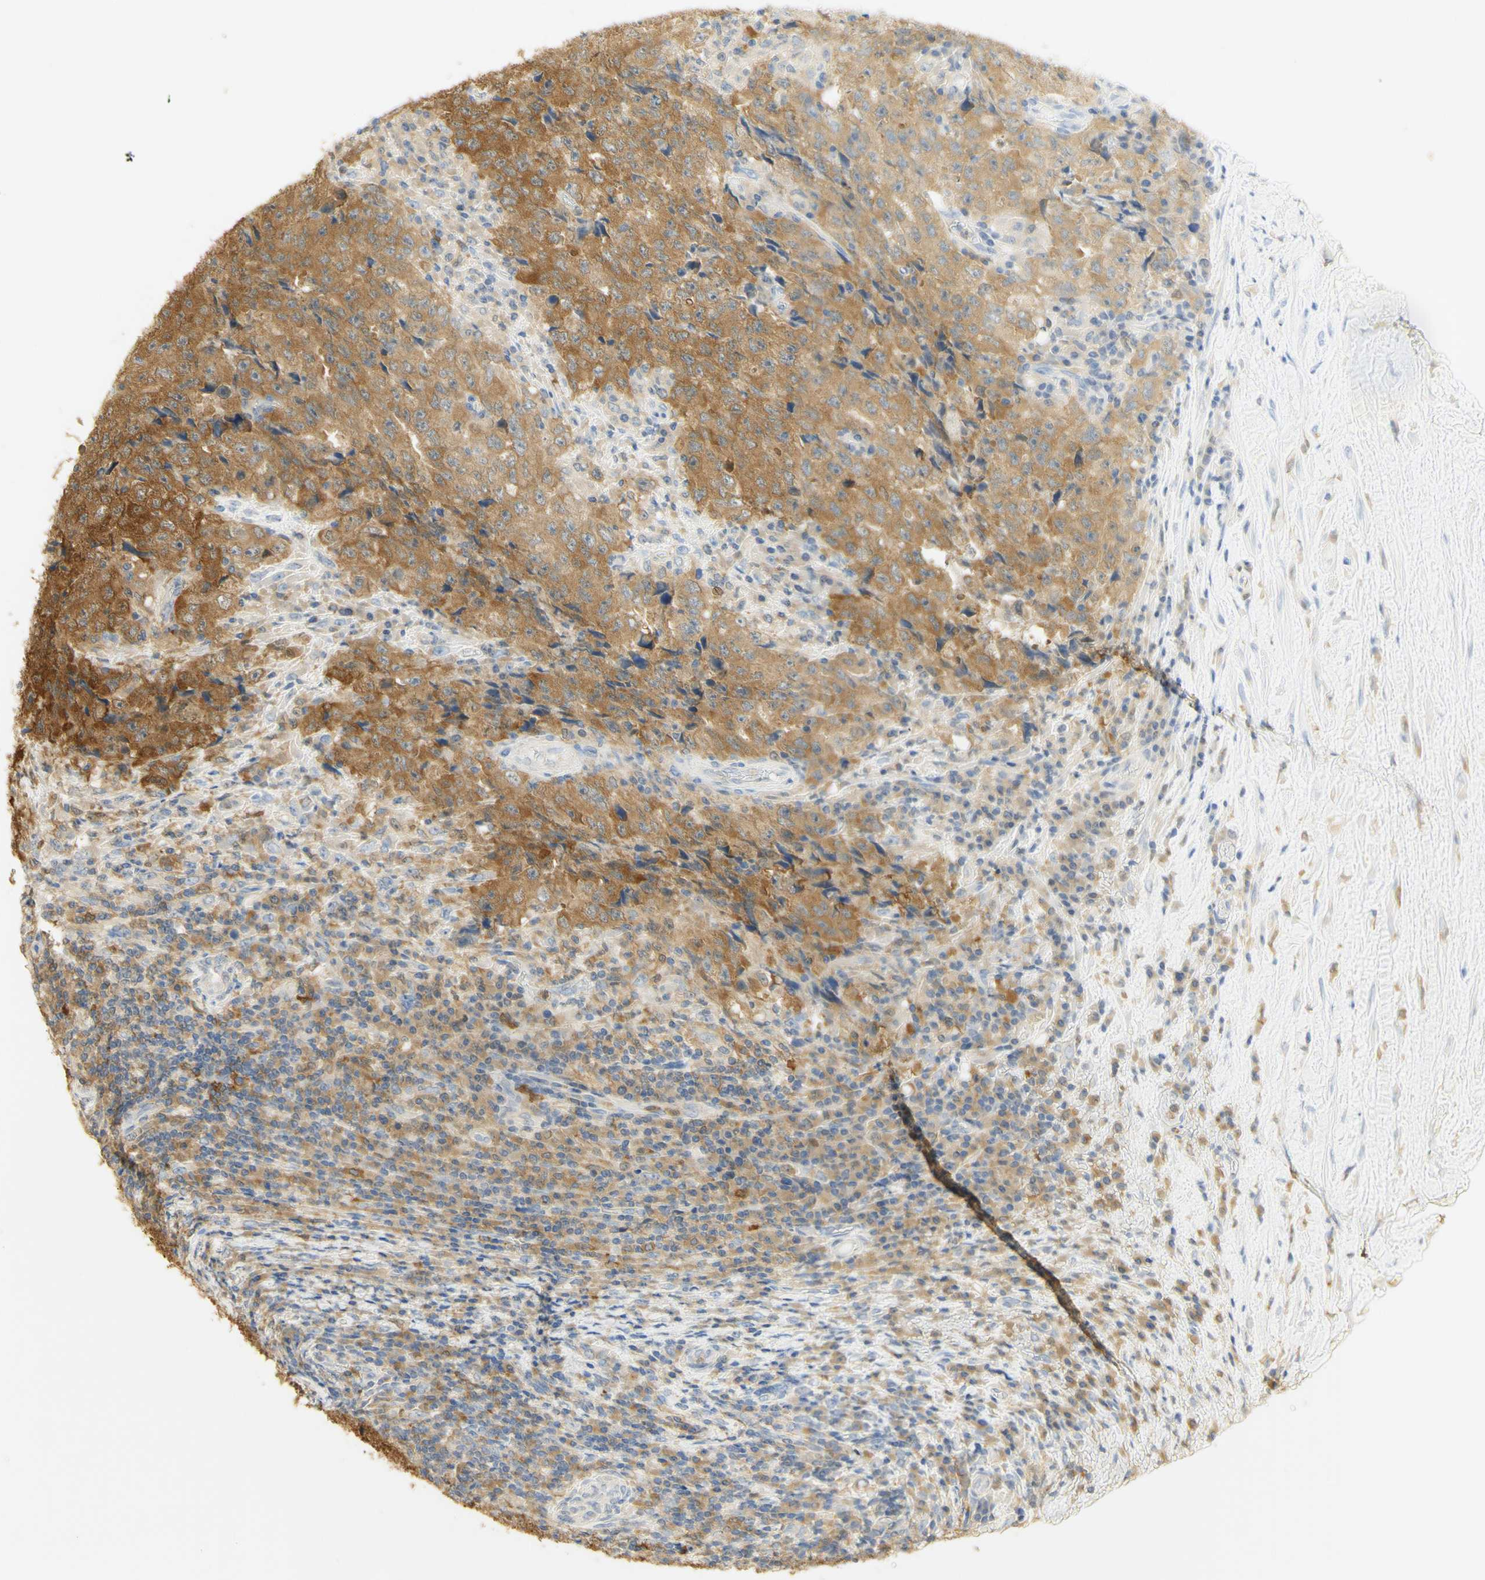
{"staining": {"intensity": "strong", "quantity": ">75%", "location": "cytoplasmic/membranous"}, "tissue": "testis cancer", "cell_type": "Tumor cells", "image_type": "cancer", "snomed": [{"axis": "morphology", "description": "Necrosis, NOS"}, {"axis": "morphology", "description": "Carcinoma, Embryonal, NOS"}, {"axis": "topography", "description": "Testis"}], "caption": "Testis cancer (embryonal carcinoma) stained for a protein reveals strong cytoplasmic/membranous positivity in tumor cells. The staining was performed using DAB, with brown indicating positive protein expression. Nuclei are stained blue with hematoxylin.", "gene": "PAK1", "patient": {"sex": "male", "age": 19}}